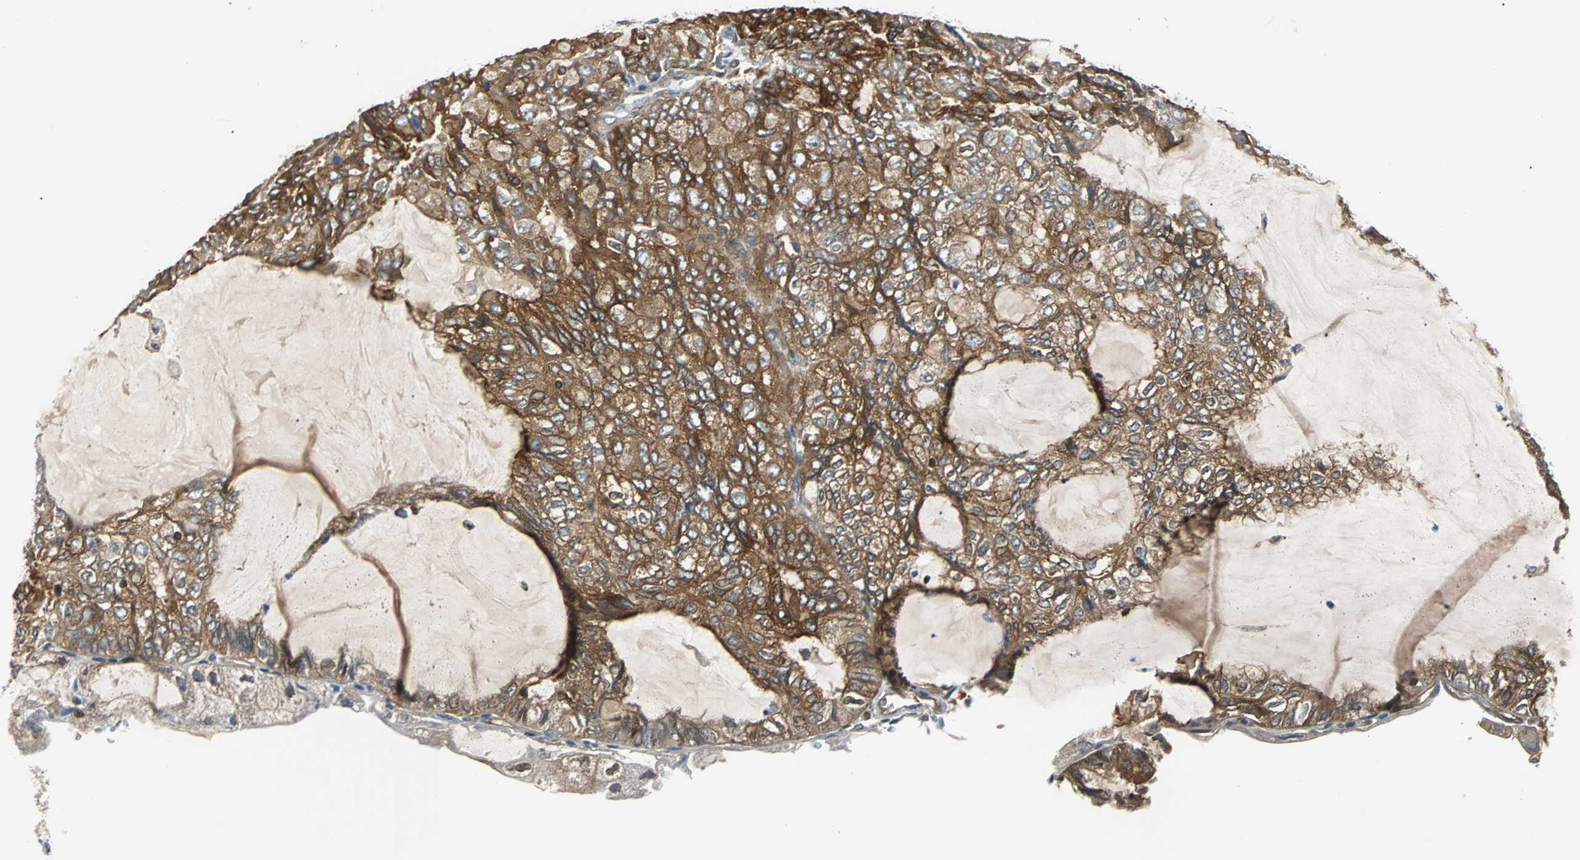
{"staining": {"intensity": "strong", "quantity": ">75%", "location": "cytoplasmic/membranous"}, "tissue": "endometrial cancer", "cell_type": "Tumor cells", "image_type": "cancer", "snomed": [{"axis": "morphology", "description": "Adenocarcinoma, NOS"}, {"axis": "topography", "description": "Endometrium"}], "caption": "Immunohistochemical staining of endometrial cancer (adenocarcinoma) exhibits high levels of strong cytoplasmic/membranous protein expression in about >75% of tumor cells.", "gene": "RELA", "patient": {"sex": "female", "age": 81}}